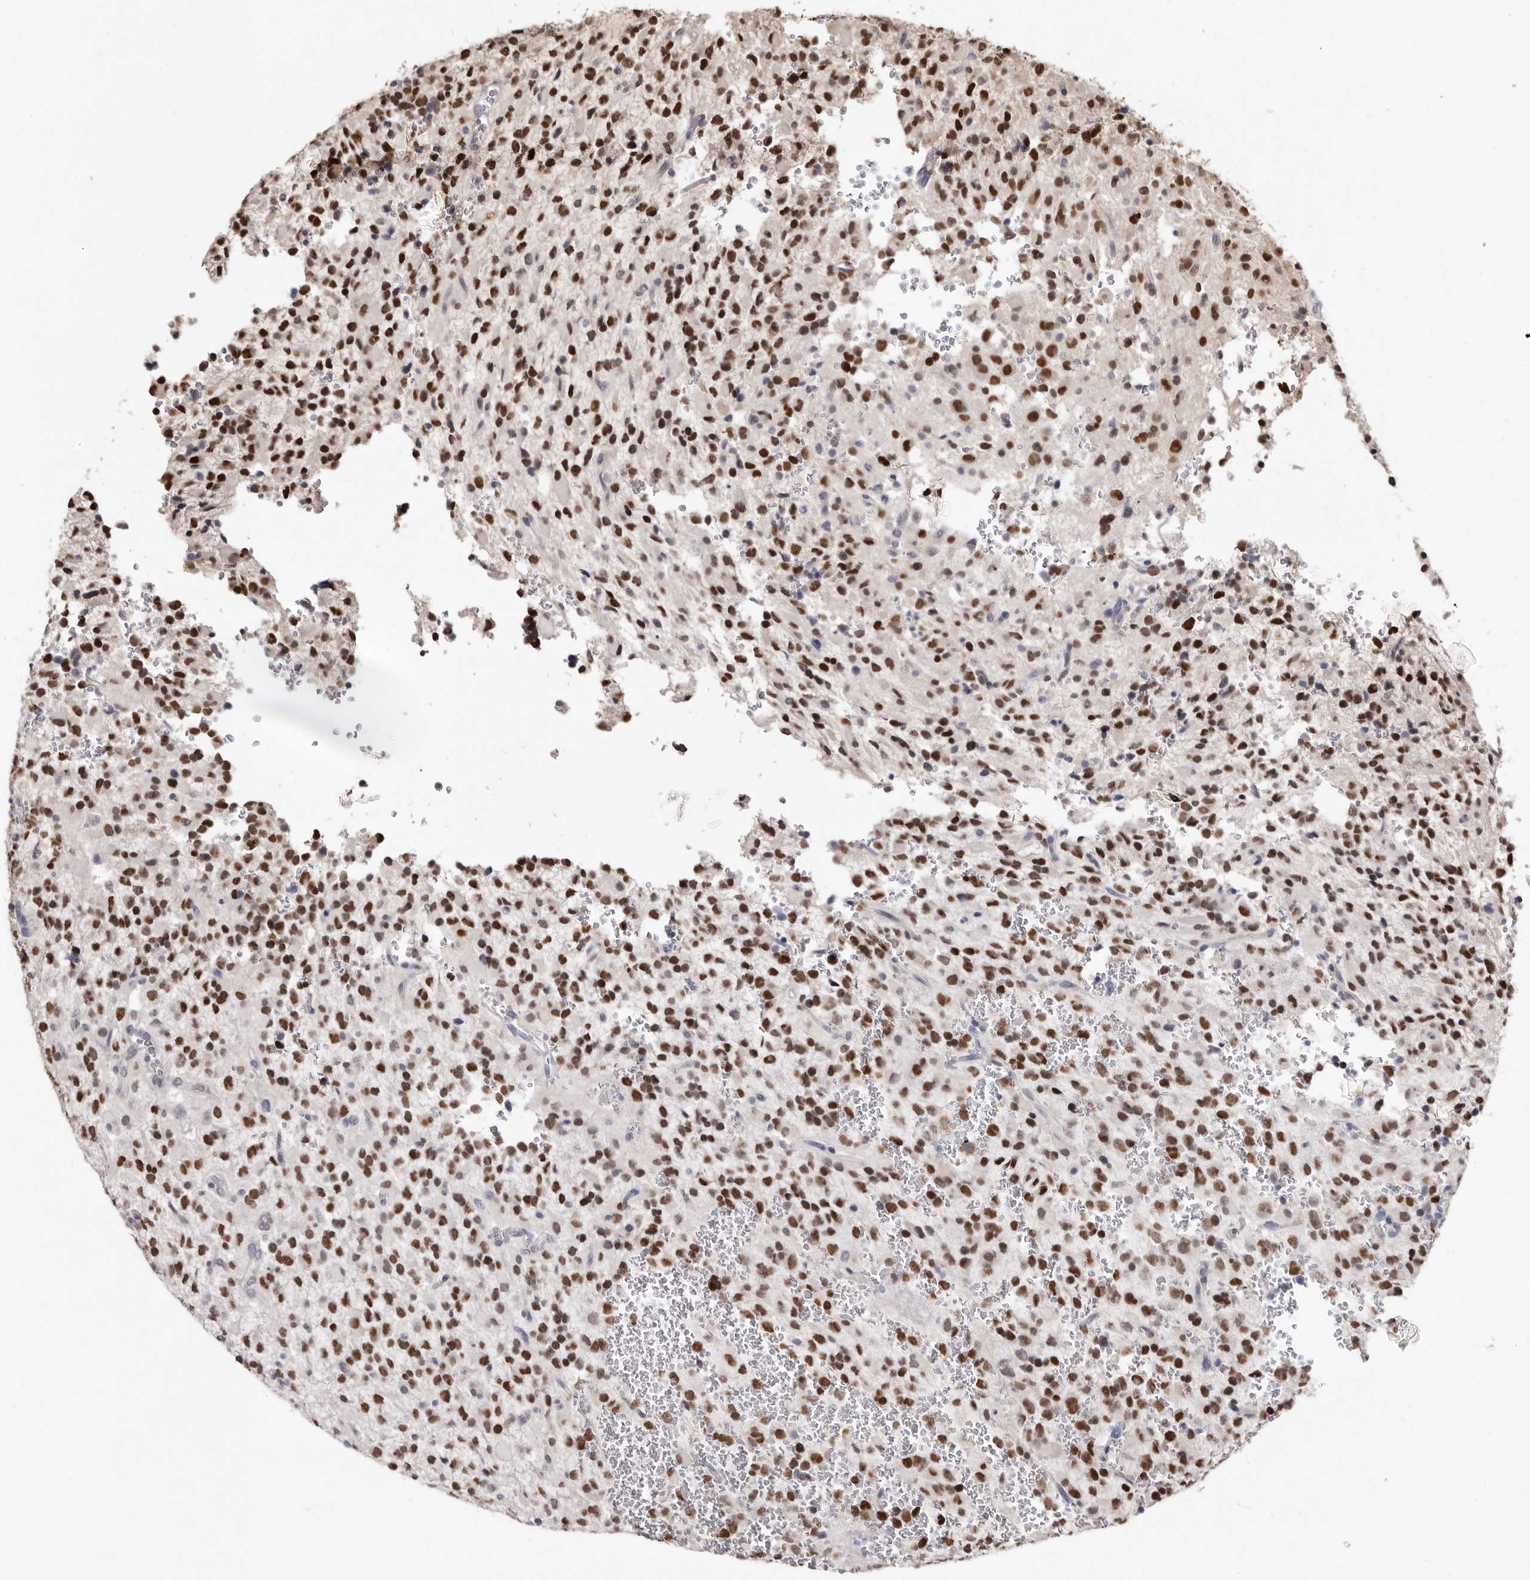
{"staining": {"intensity": "strong", "quantity": ">75%", "location": "nuclear"}, "tissue": "glioma", "cell_type": "Tumor cells", "image_type": "cancer", "snomed": [{"axis": "morphology", "description": "Glioma, malignant, High grade"}, {"axis": "topography", "description": "Brain"}], "caption": "A brown stain labels strong nuclear expression of a protein in human malignant glioma (high-grade) tumor cells. Immunohistochemistry stains the protein of interest in brown and the nuclei are stained blue.", "gene": "KHDRBS2", "patient": {"sex": "male", "age": 34}}